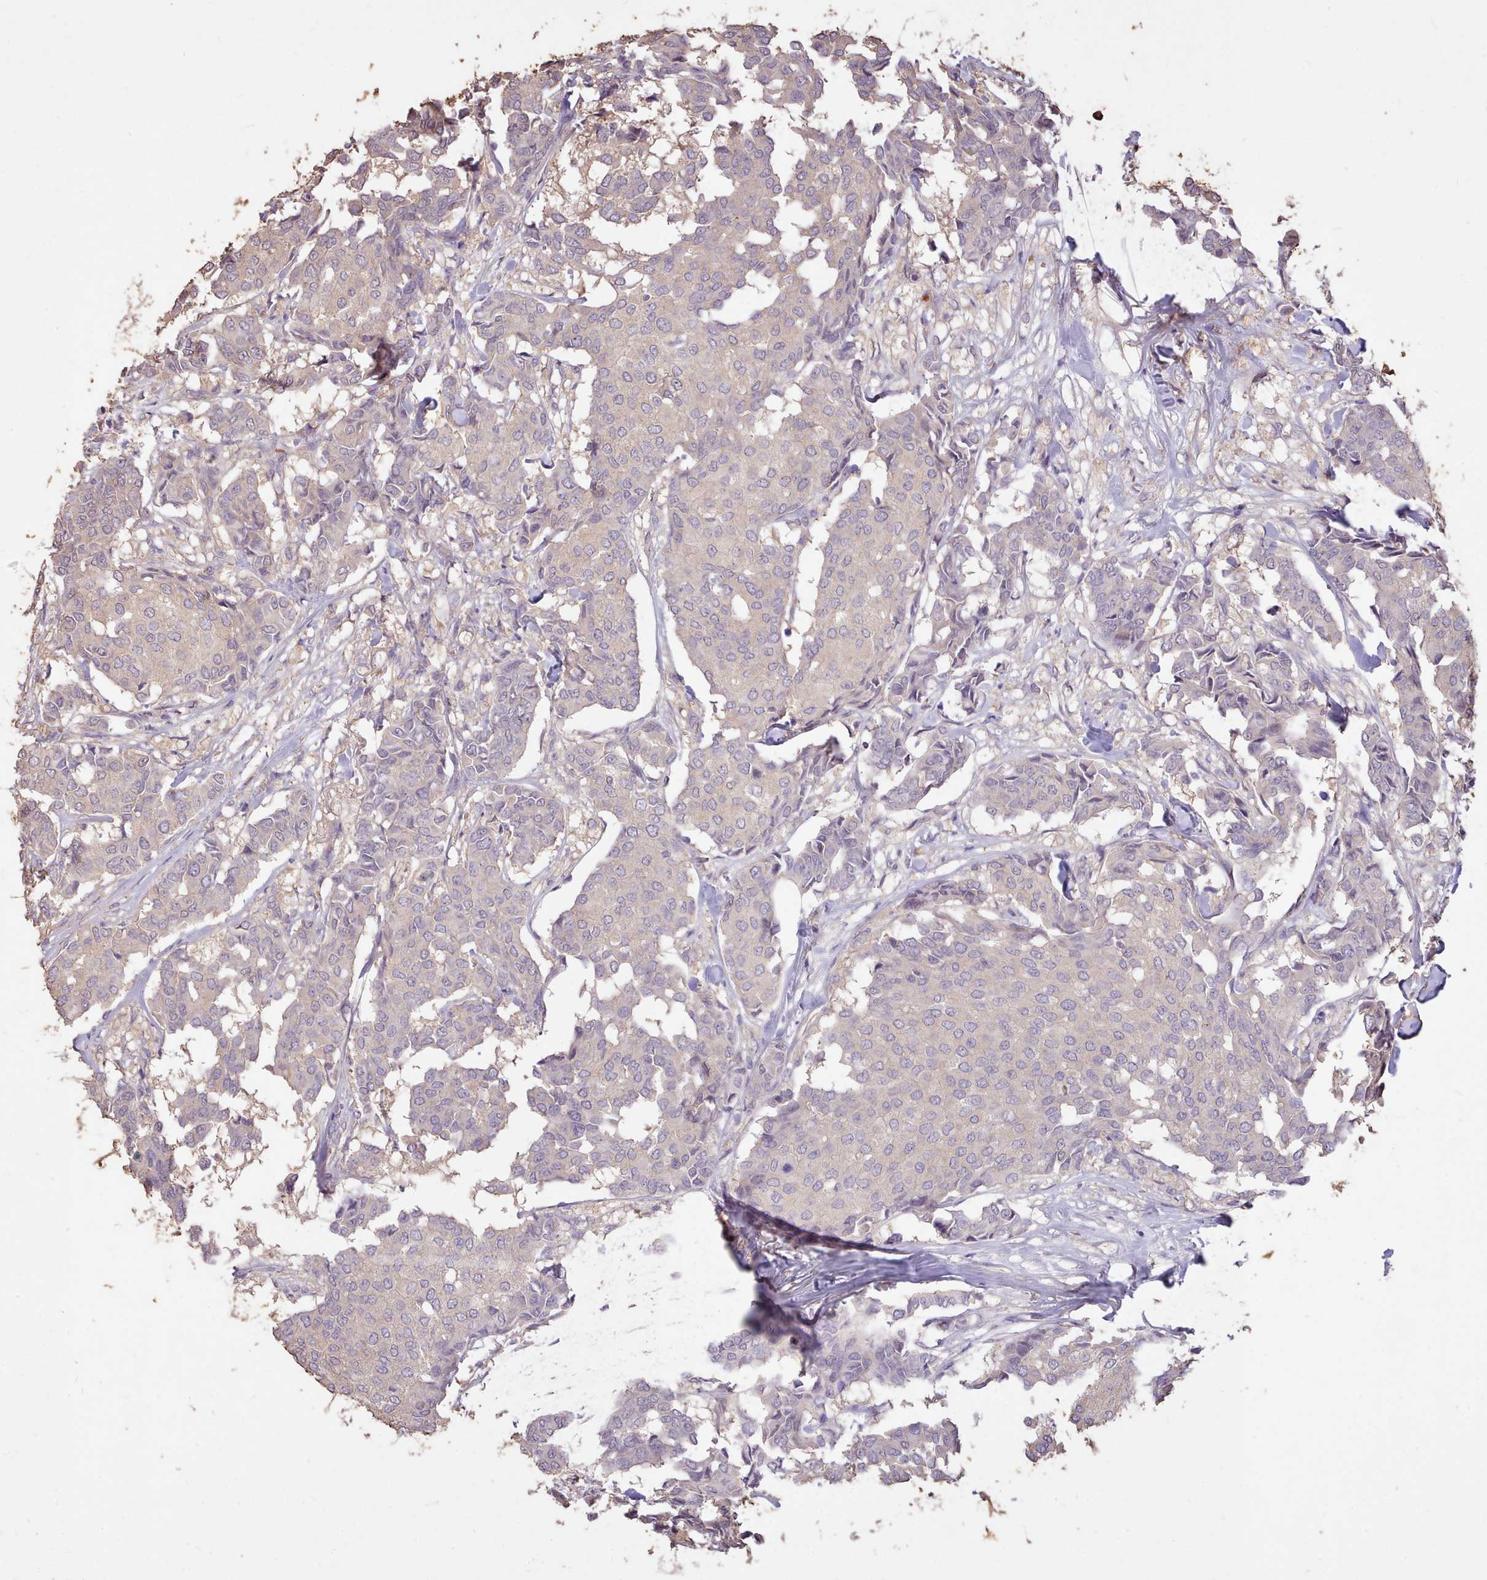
{"staining": {"intensity": "weak", "quantity": "<25%", "location": "cytoplasmic/membranous"}, "tissue": "breast cancer", "cell_type": "Tumor cells", "image_type": "cancer", "snomed": [{"axis": "morphology", "description": "Duct carcinoma"}, {"axis": "topography", "description": "Breast"}], "caption": "An image of intraductal carcinoma (breast) stained for a protein reveals no brown staining in tumor cells. (DAB IHC visualized using brightfield microscopy, high magnification).", "gene": "ZNF607", "patient": {"sex": "female", "age": 75}}